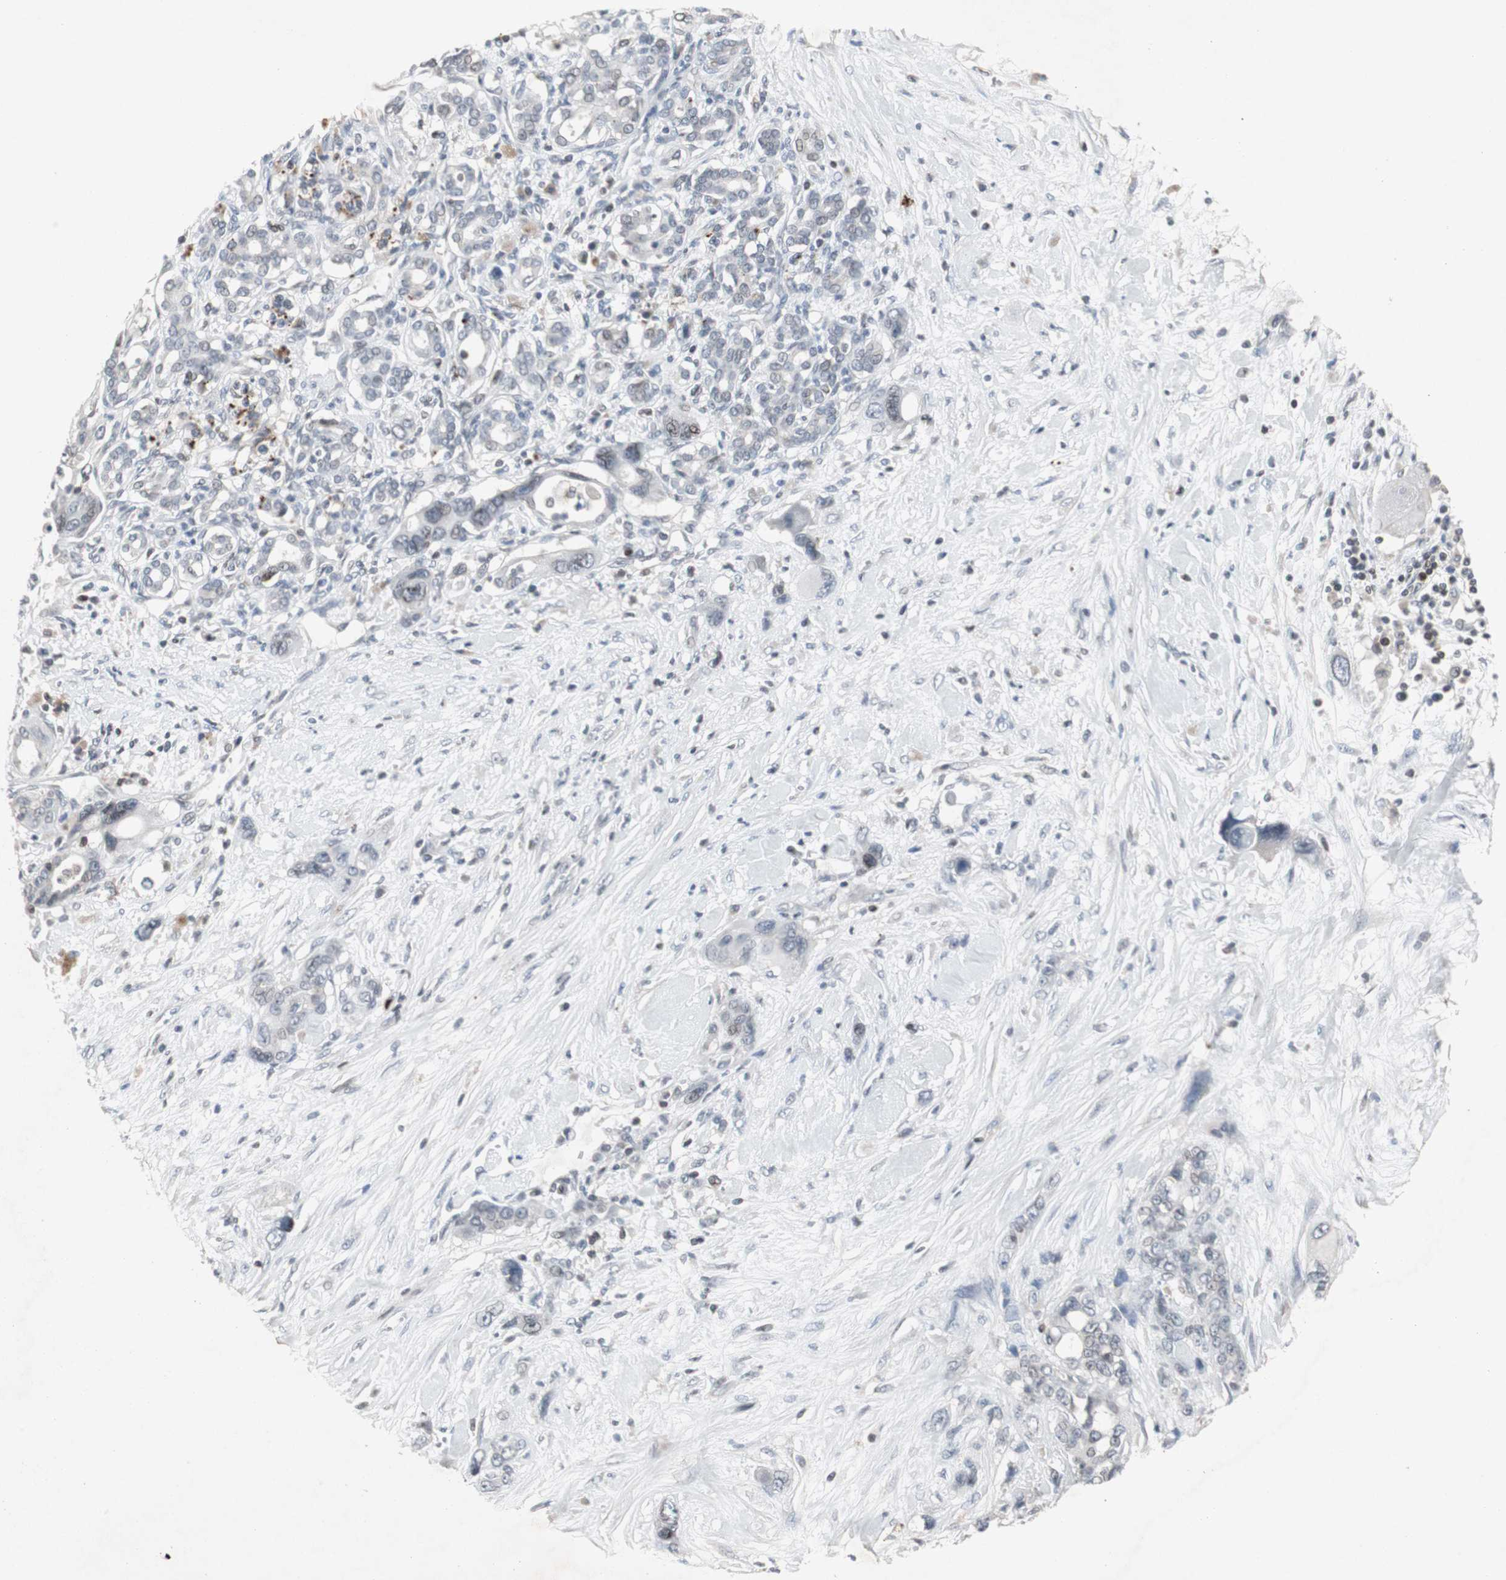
{"staining": {"intensity": "negative", "quantity": "none", "location": "none"}, "tissue": "pancreatic cancer", "cell_type": "Tumor cells", "image_type": "cancer", "snomed": [{"axis": "morphology", "description": "Adenocarcinoma, NOS"}, {"axis": "topography", "description": "Pancreas"}], "caption": "Immunohistochemistry (IHC) of human pancreatic adenocarcinoma displays no staining in tumor cells. (Stains: DAB immunohistochemistry (IHC) with hematoxylin counter stain, Microscopy: brightfield microscopy at high magnification).", "gene": "ZNF396", "patient": {"sex": "male", "age": 46}}